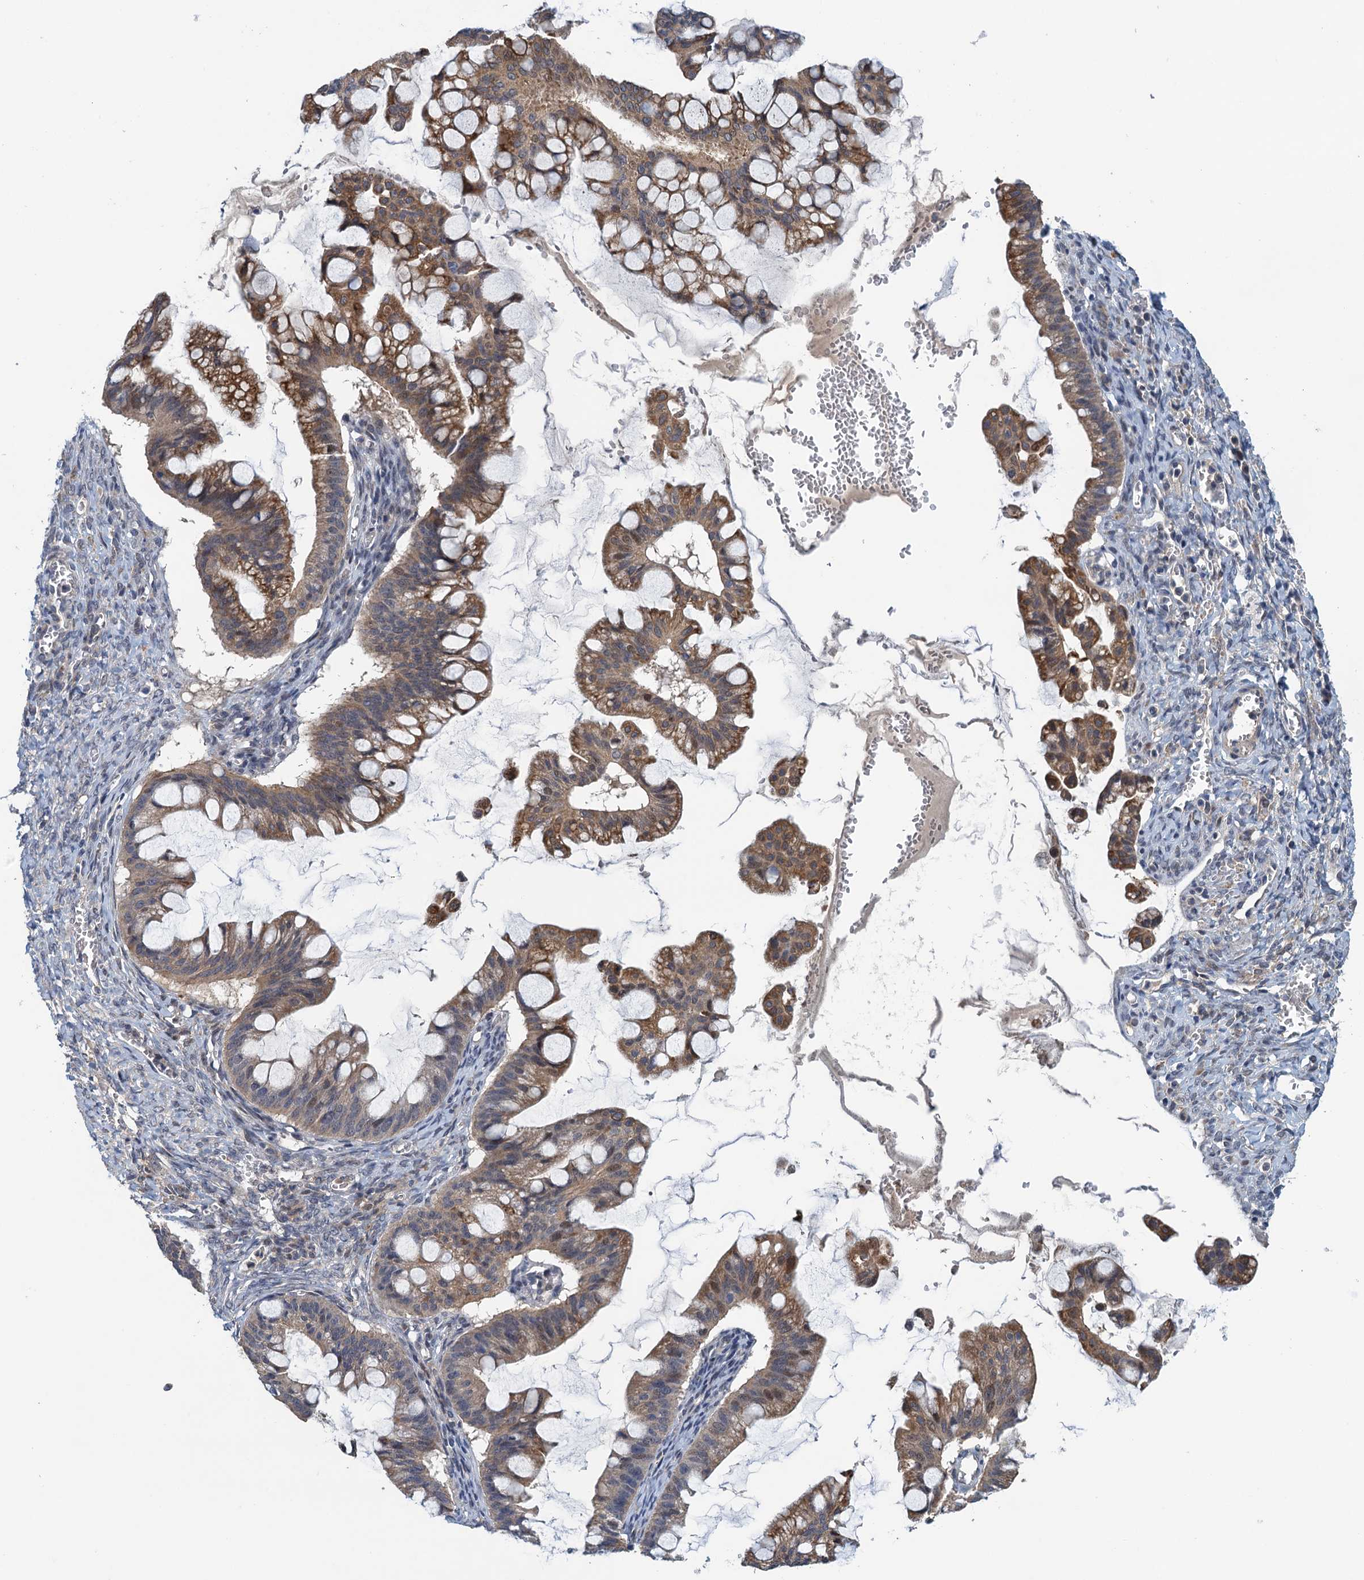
{"staining": {"intensity": "weak", "quantity": "25%-75%", "location": "cytoplasmic/membranous"}, "tissue": "ovarian cancer", "cell_type": "Tumor cells", "image_type": "cancer", "snomed": [{"axis": "morphology", "description": "Cystadenocarcinoma, mucinous, NOS"}, {"axis": "topography", "description": "Ovary"}], "caption": "Immunohistochemistry photomicrograph of neoplastic tissue: human mucinous cystadenocarcinoma (ovarian) stained using immunohistochemistry exhibits low levels of weak protein expression localized specifically in the cytoplasmic/membranous of tumor cells, appearing as a cytoplasmic/membranous brown color.", "gene": "MDM1", "patient": {"sex": "female", "age": 73}}